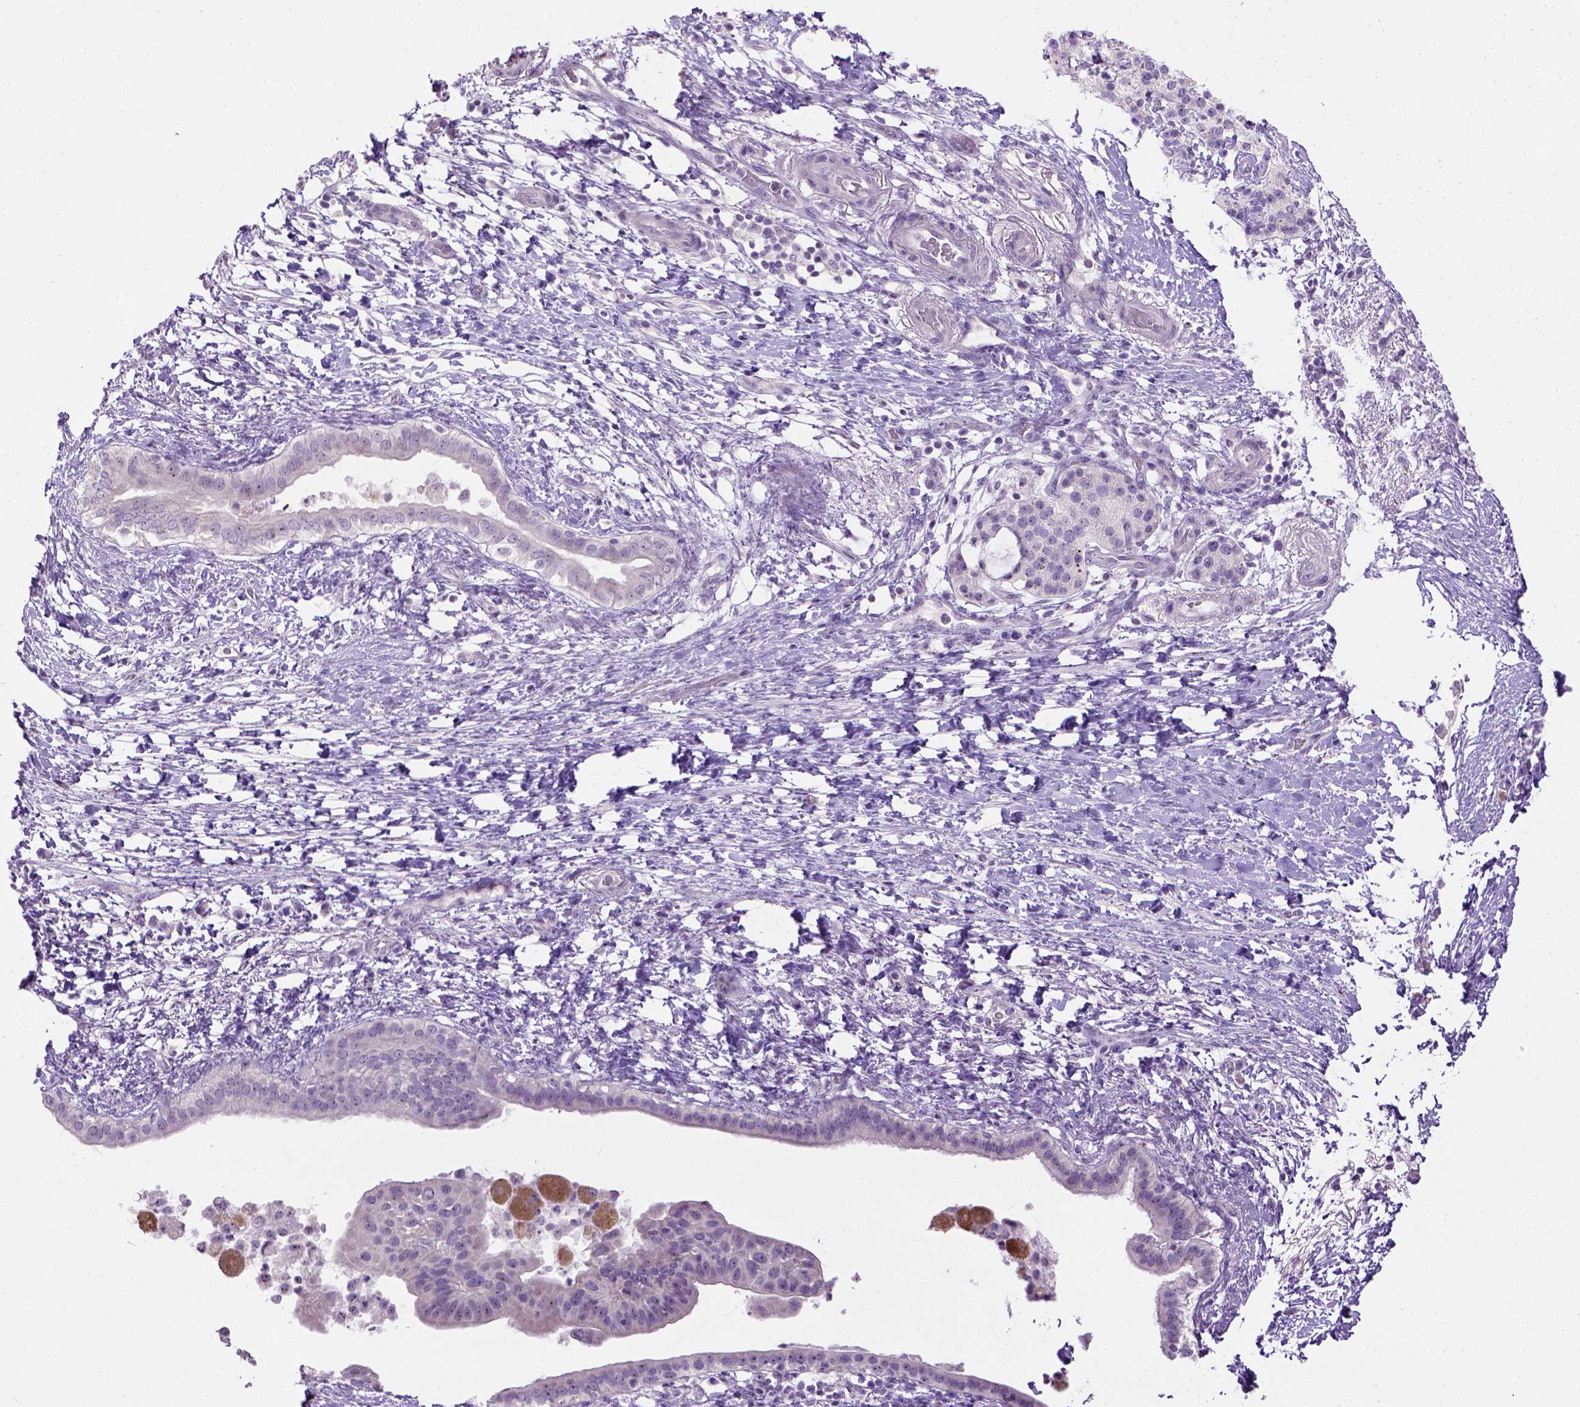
{"staining": {"intensity": "weak", "quantity": "25%-75%", "location": "nuclear"}, "tissue": "pancreatic cancer", "cell_type": "Tumor cells", "image_type": "cancer", "snomed": [{"axis": "morphology", "description": "Adenocarcinoma, NOS"}, {"axis": "topography", "description": "Pancreas"}], "caption": "Brown immunohistochemical staining in pancreatic cancer shows weak nuclear expression in approximately 25%-75% of tumor cells.", "gene": "UTP4", "patient": {"sex": "female", "age": 72}}